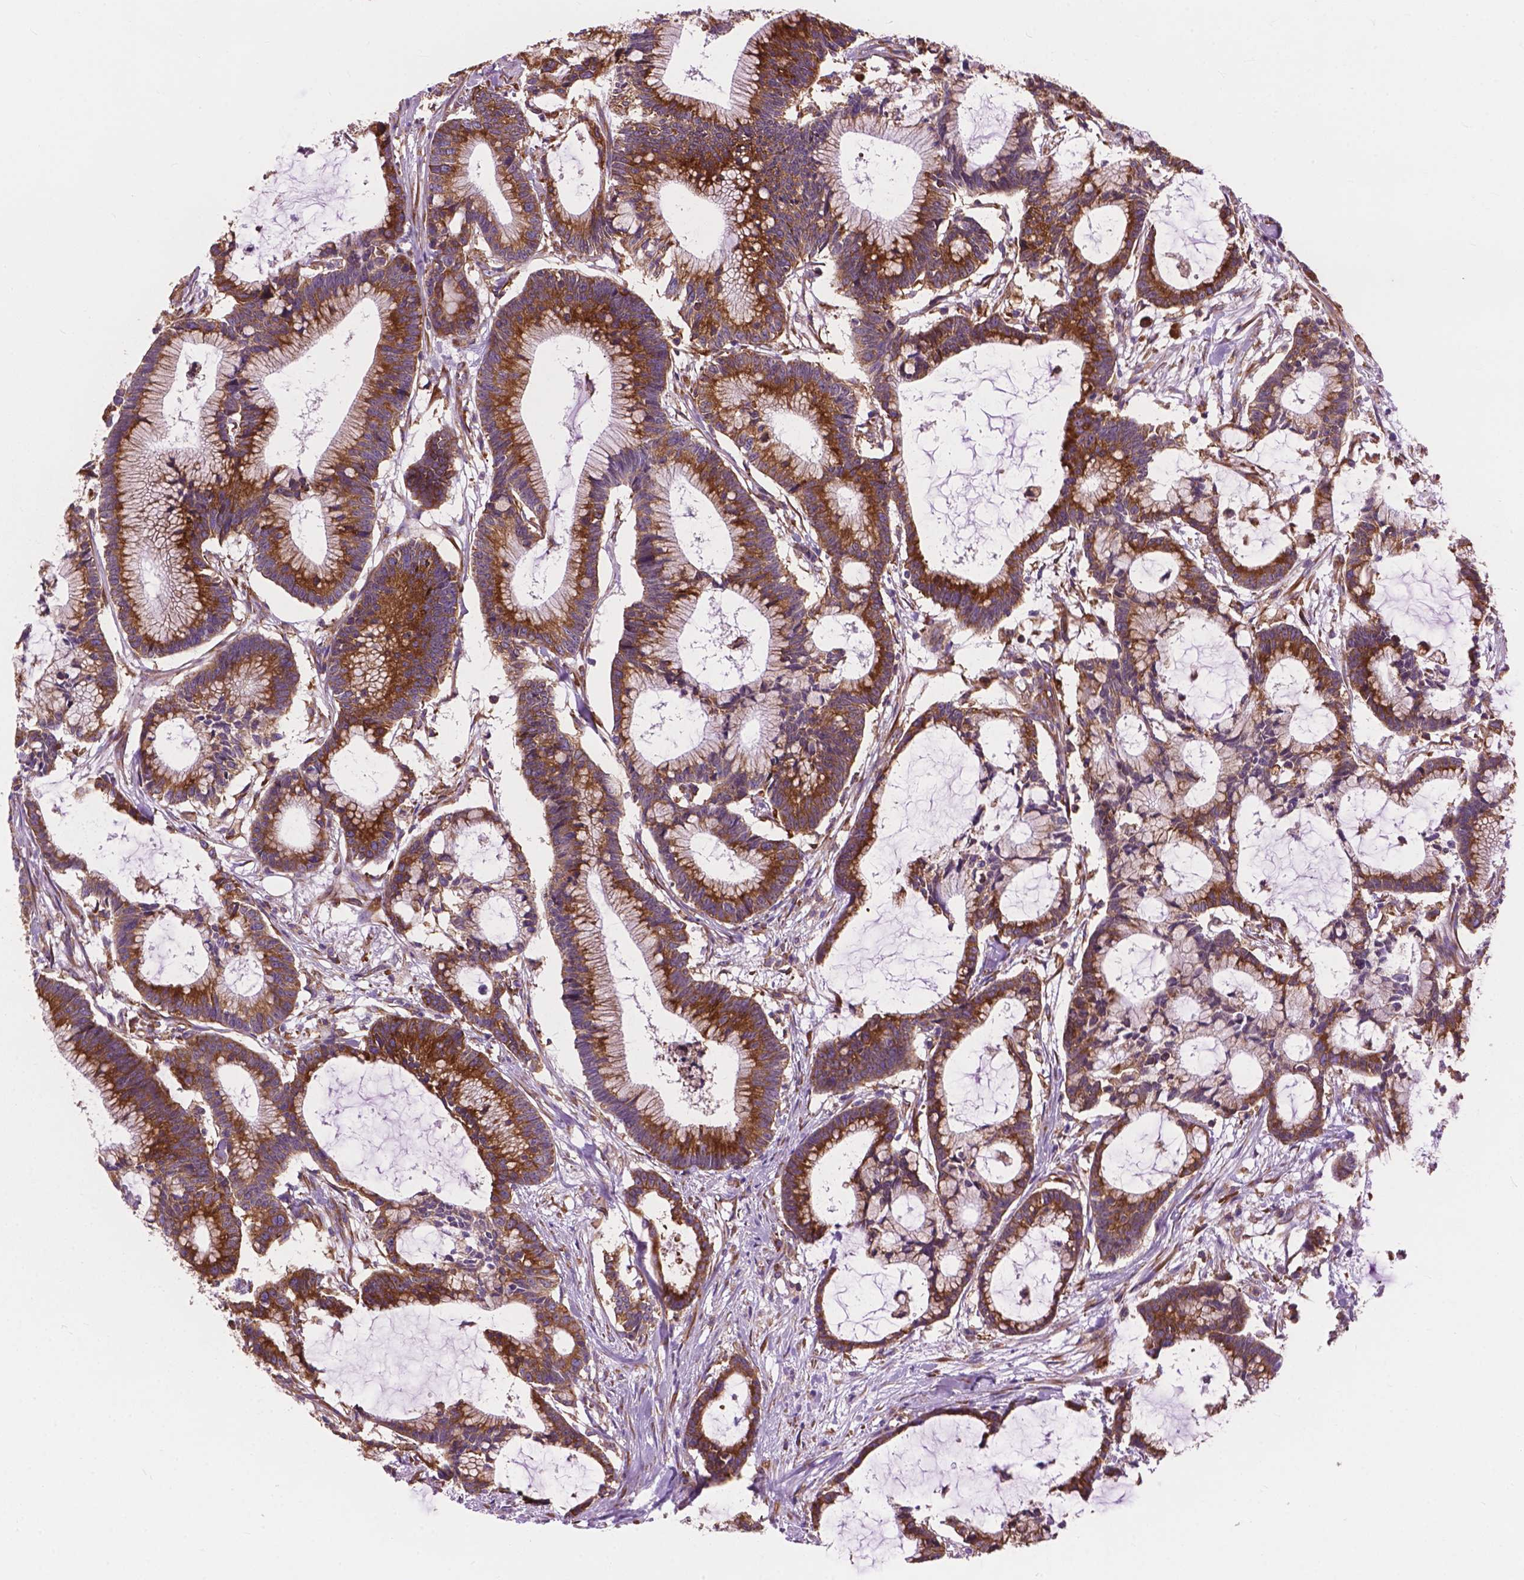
{"staining": {"intensity": "strong", "quantity": ">75%", "location": "cytoplasmic/membranous"}, "tissue": "colorectal cancer", "cell_type": "Tumor cells", "image_type": "cancer", "snomed": [{"axis": "morphology", "description": "Adenocarcinoma, NOS"}, {"axis": "topography", "description": "Colon"}], "caption": "A high amount of strong cytoplasmic/membranous positivity is present in approximately >75% of tumor cells in colorectal cancer (adenocarcinoma) tissue.", "gene": "RPL37A", "patient": {"sex": "female", "age": 78}}